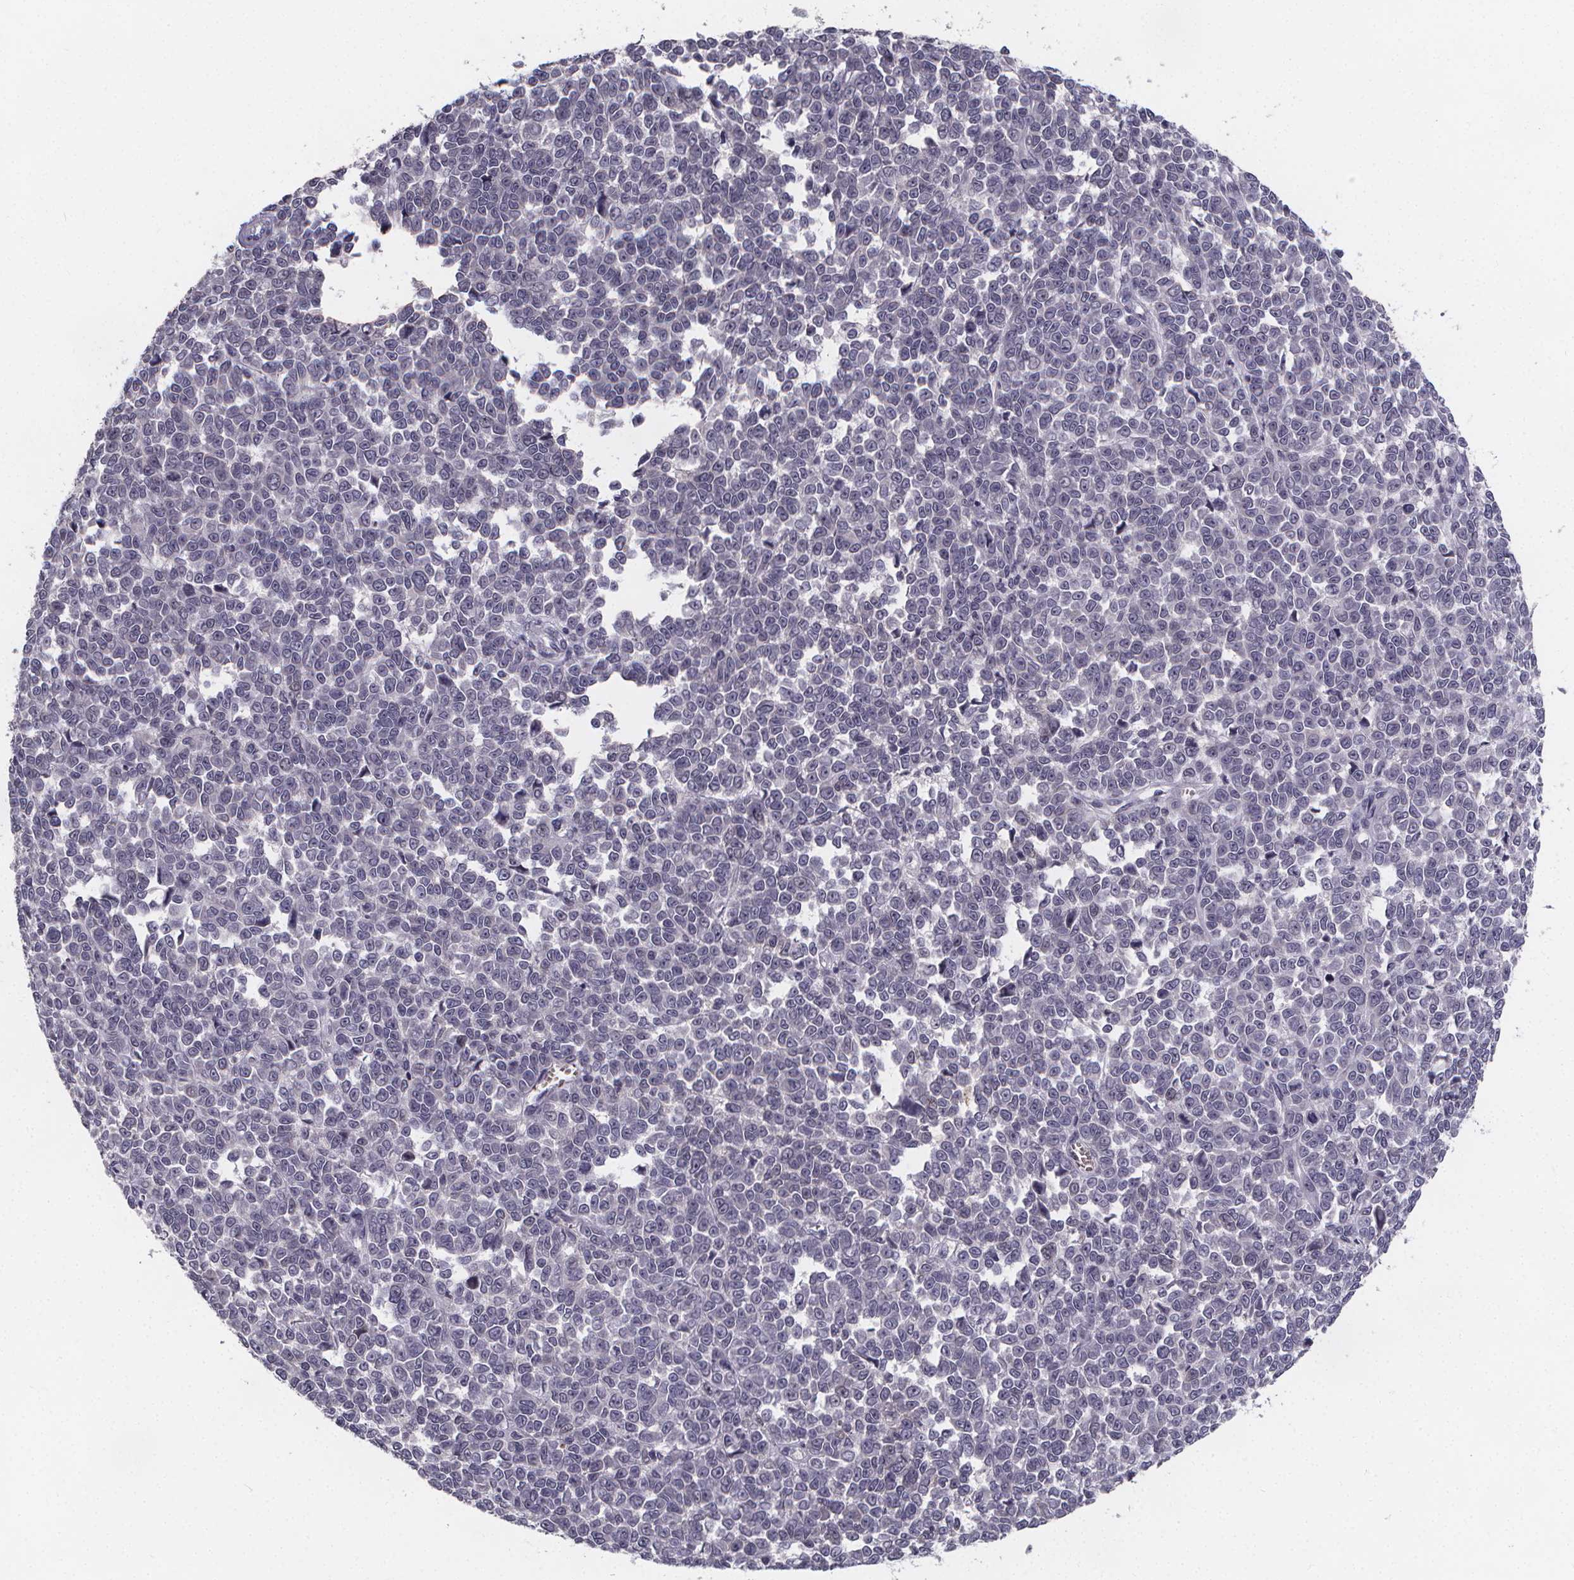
{"staining": {"intensity": "negative", "quantity": "none", "location": "none"}, "tissue": "melanoma", "cell_type": "Tumor cells", "image_type": "cancer", "snomed": [{"axis": "morphology", "description": "Malignant melanoma, NOS"}, {"axis": "topography", "description": "Skin"}], "caption": "High magnification brightfield microscopy of melanoma stained with DAB (brown) and counterstained with hematoxylin (blue): tumor cells show no significant expression.", "gene": "AGT", "patient": {"sex": "female", "age": 95}}